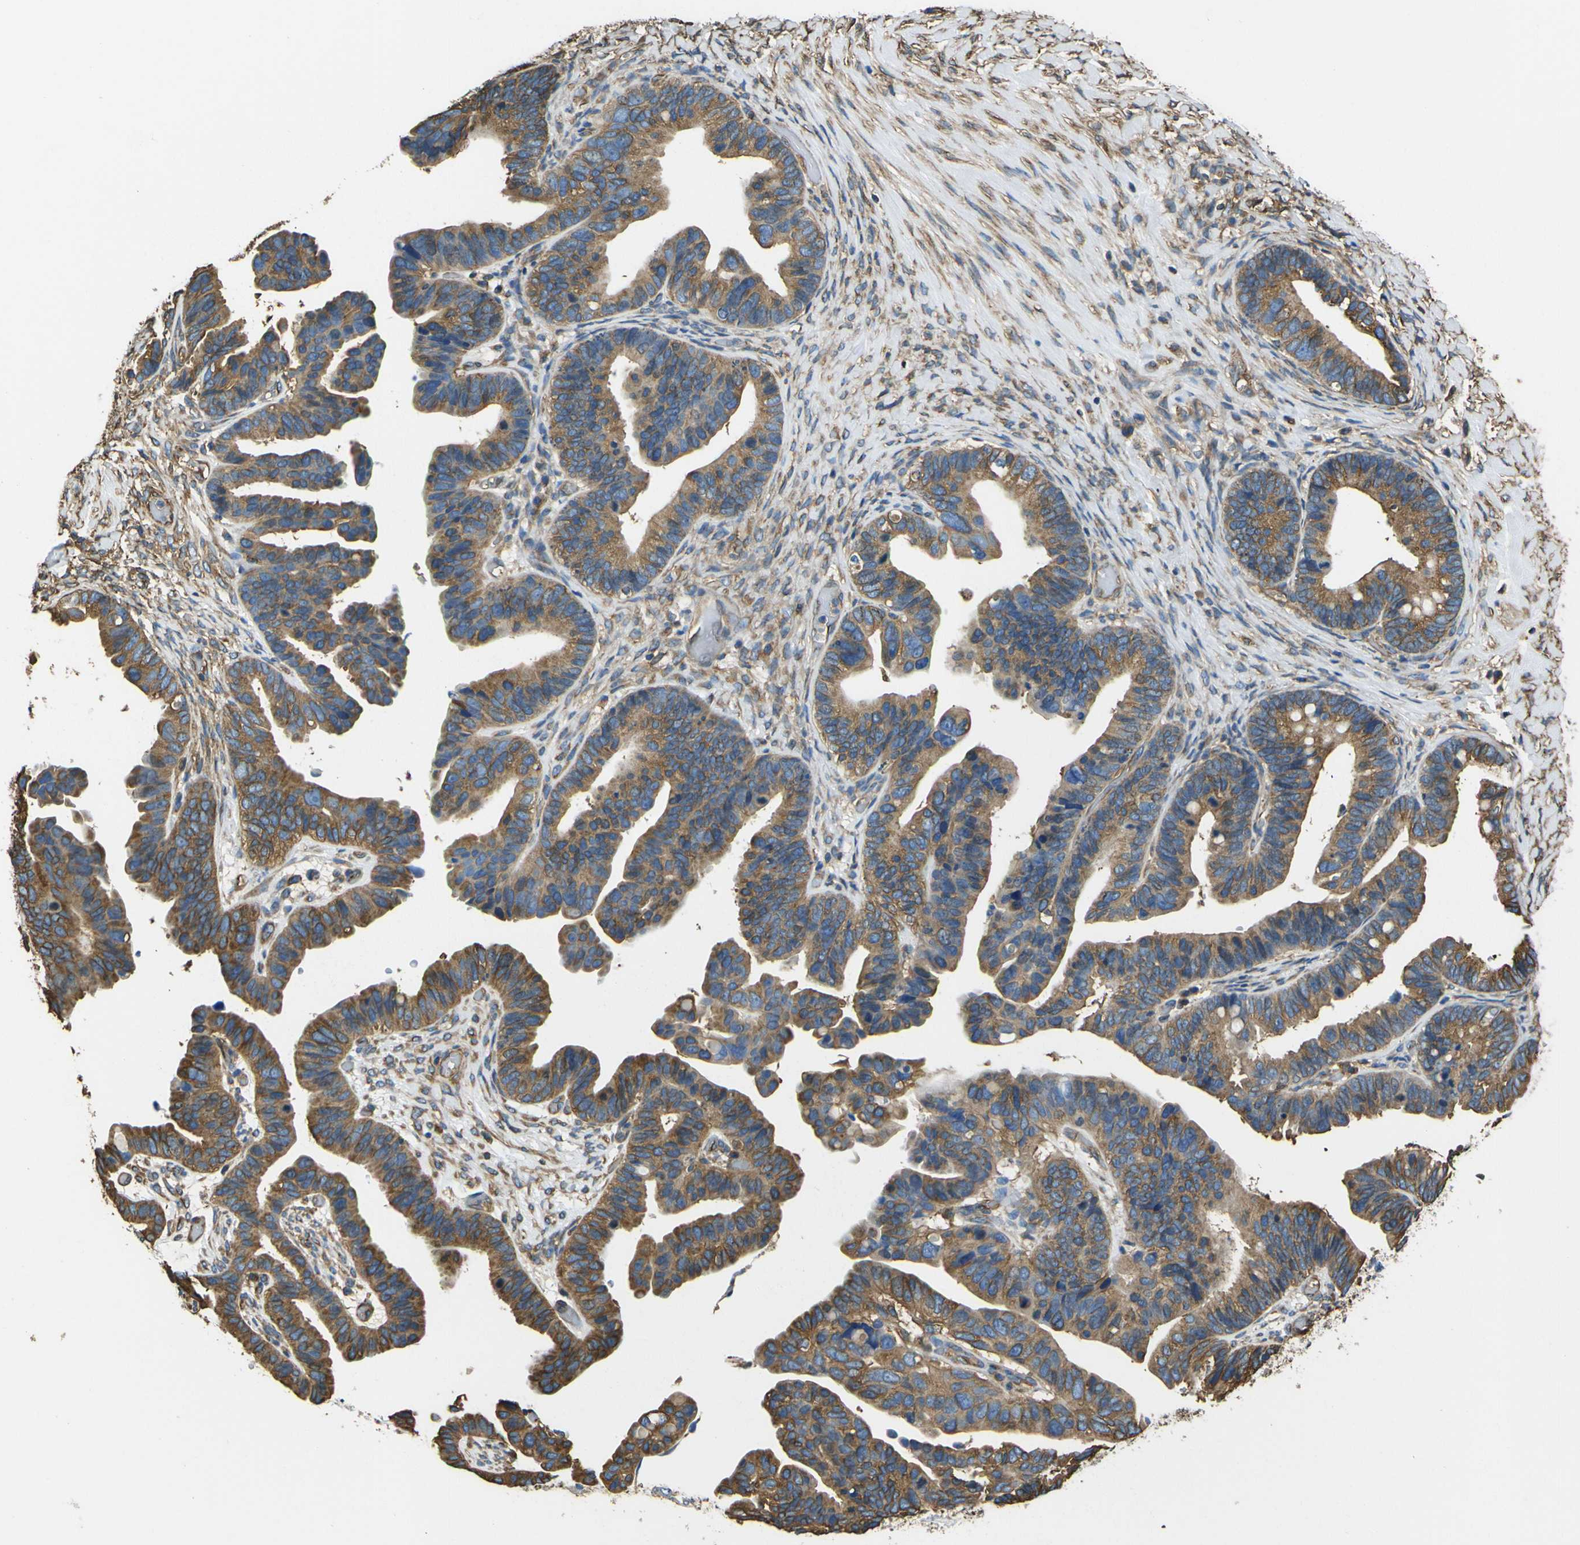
{"staining": {"intensity": "moderate", "quantity": ">75%", "location": "cytoplasmic/membranous"}, "tissue": "ovarian cancer", "cell_type": "Tumor cells", "image_type": "cancer", "snomed": [{"axis": "morphology", "description": "Cystadenocarcinoma, serous, NOS"}, {"axis": "topography", "description": "Ovary"}], "caption": "Tumor cells show medium levels of moderate cytoplasmic/membranous staining in approximately >75% of cells in ovarian serous cystadenocarcinoma.", "gene": "TUBB", "patient": {"sex": "female", "age": 56}}